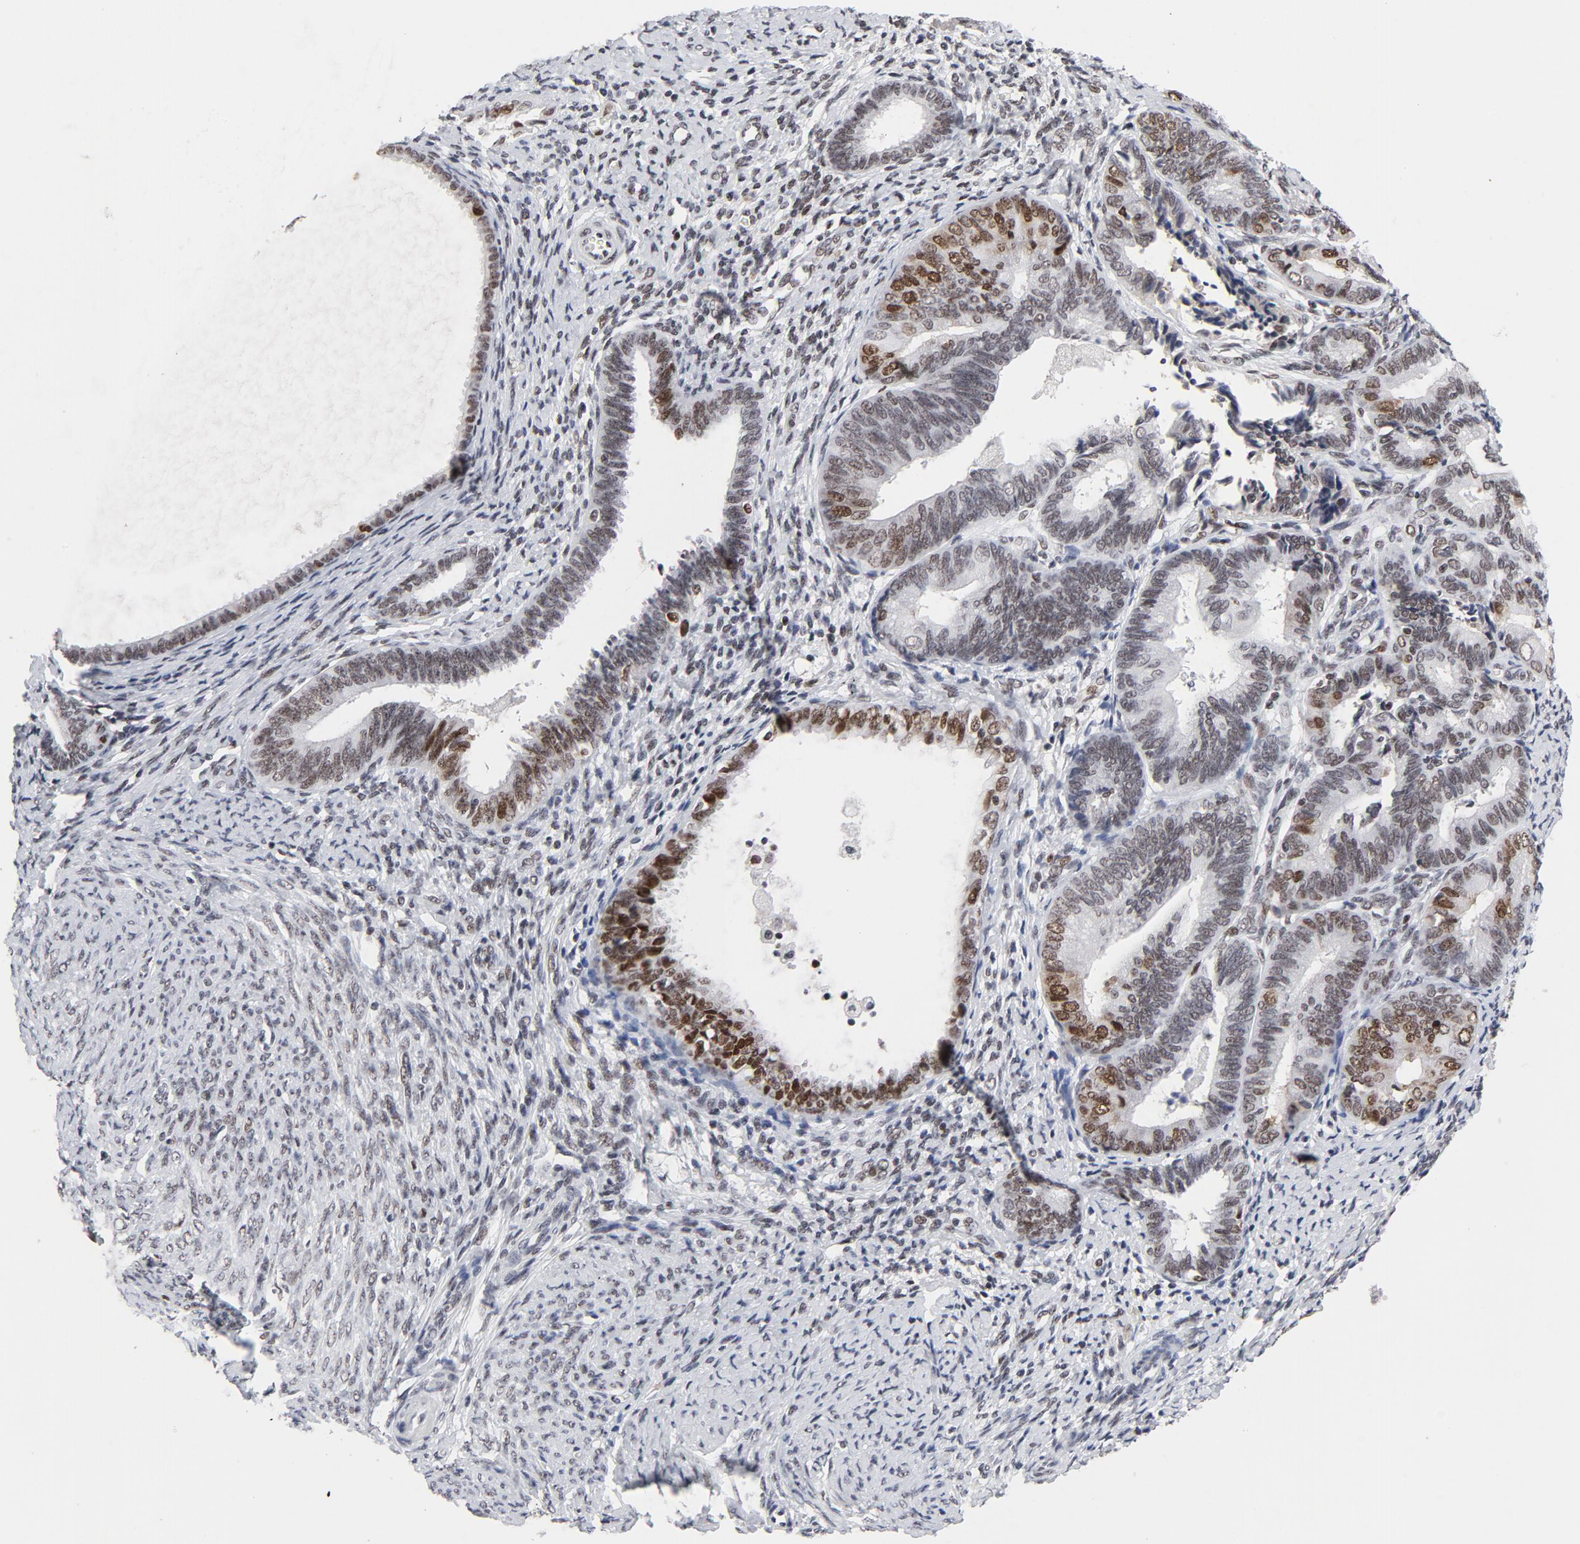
{"staining": {"intensity": "moderate", "quantity": "25%-75%", "location": "nuclear"}, "tissue": "endometrial cancer", "cell_type": "Tumor cells", "image_type": "cancer", "snomed": [{"axis": "morphology", "description": "Adenocarcinoma, NOS"}, {"axis": "topography", "description": "Endometrium"}], "caption": "Endometrial cancer stained for a protein demonstrates moderate nuclear positivity in tumor cells. (IHC, brightfield microscopy, high magnification).", "gene": "RFC4", "patient": {"sex": "female", "age": 63}}